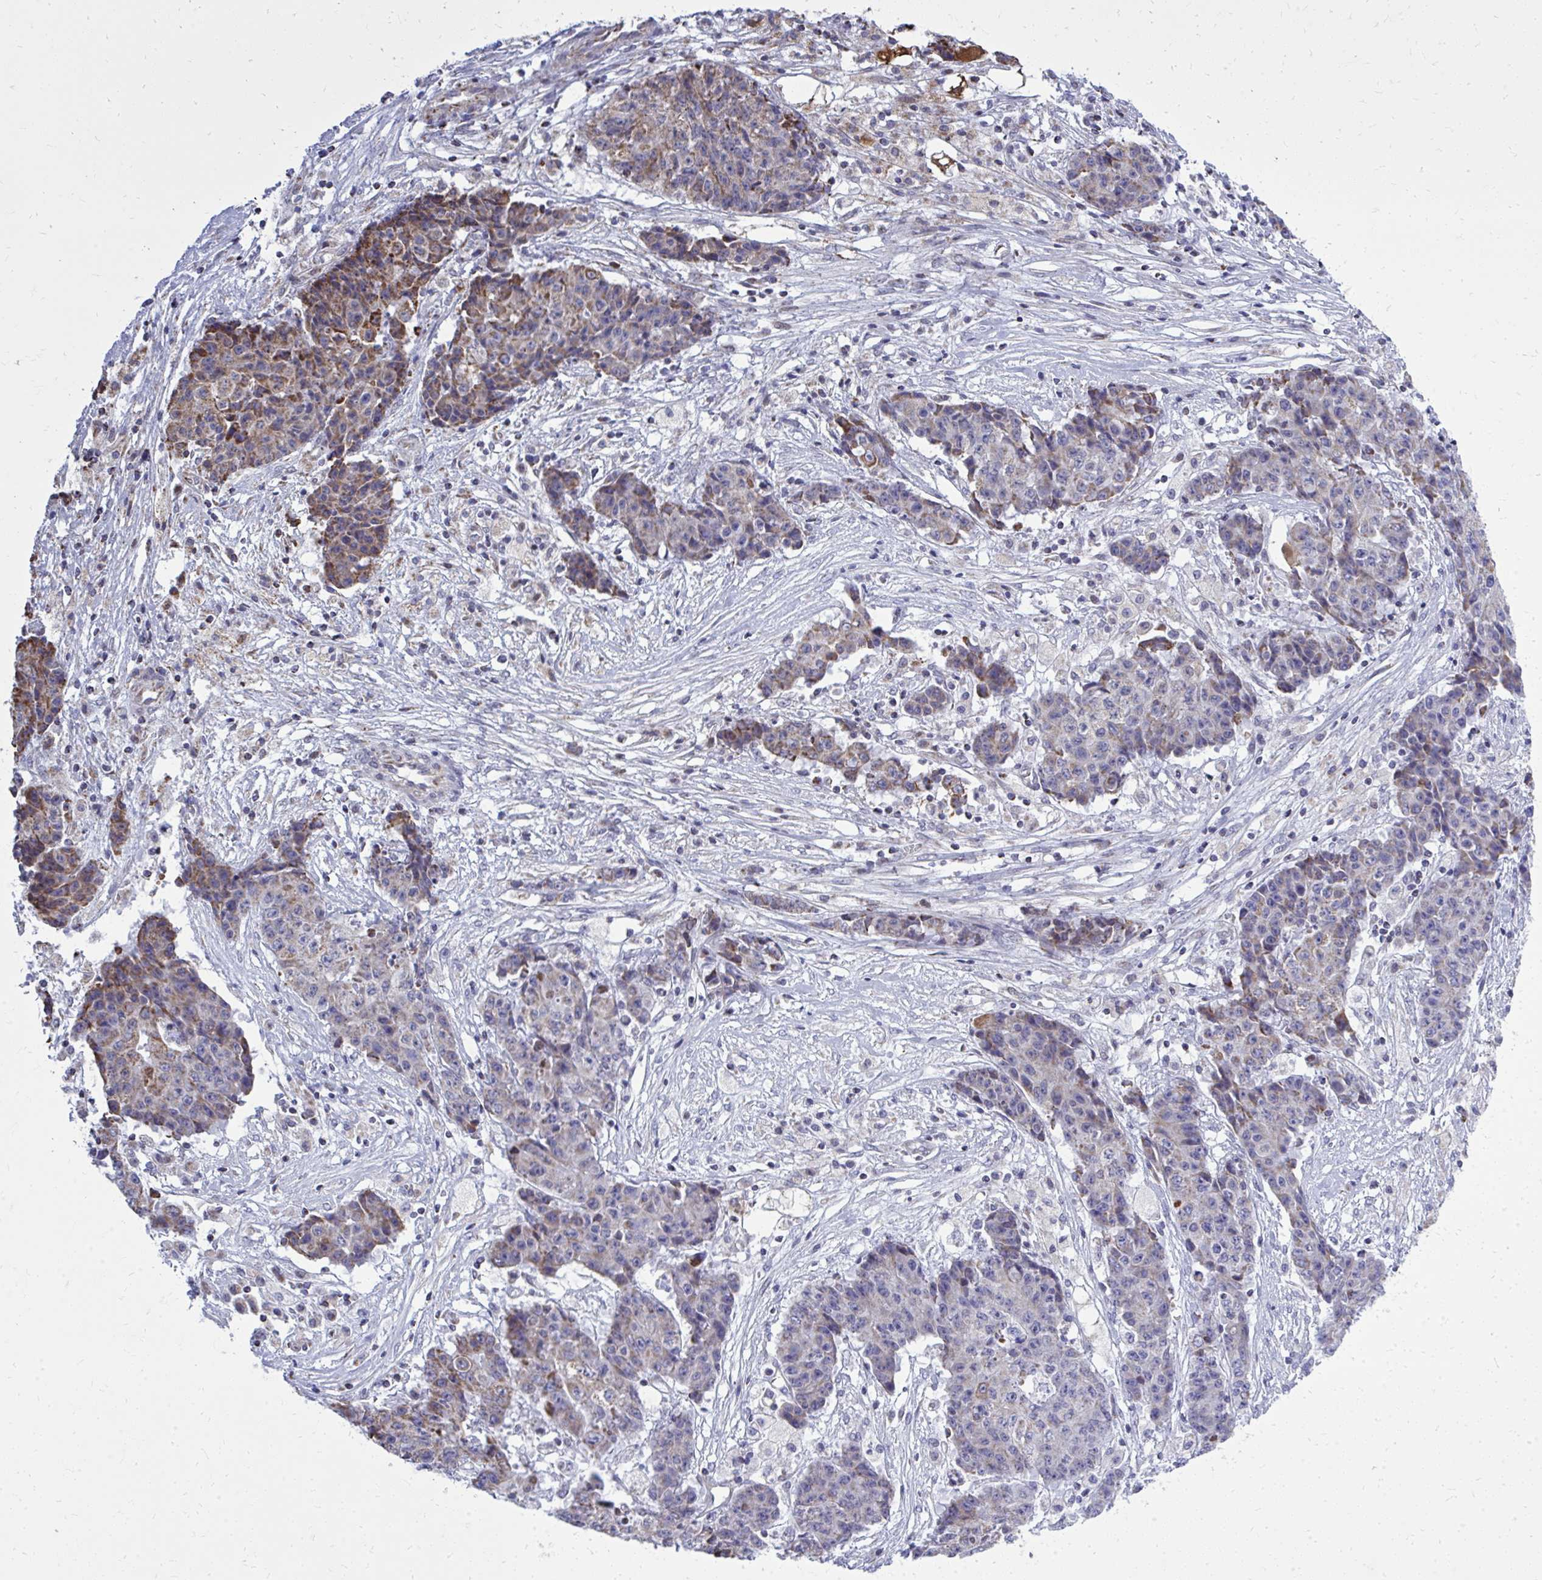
{"staining": {"intensity": "moderate", "quantity": "25%-75%", "location": "cytoplasmic/membranous"}, "tissue": "ovarian cancer", "cell_type": "Tumor cells", "image_type": "cancer", "snomed": [{"axis": "morphology", "description": "Carcinoma, endometroid"}, {"axis": "topography", "description": "Ovary"}], "caption": "IHC (DAB (3,3'-diaminobenzidine)) staining of human ovarian cancer (endometroid carcinoma) demonstrates moderate cytoplasmic/membranous protein staining in approximately 25%-75% of tumor cells. The protein is shown in brown color, while the nuclei are stained blue.", "gene": "ZNF362", "patient": {"sex": "female", "age": 42}}